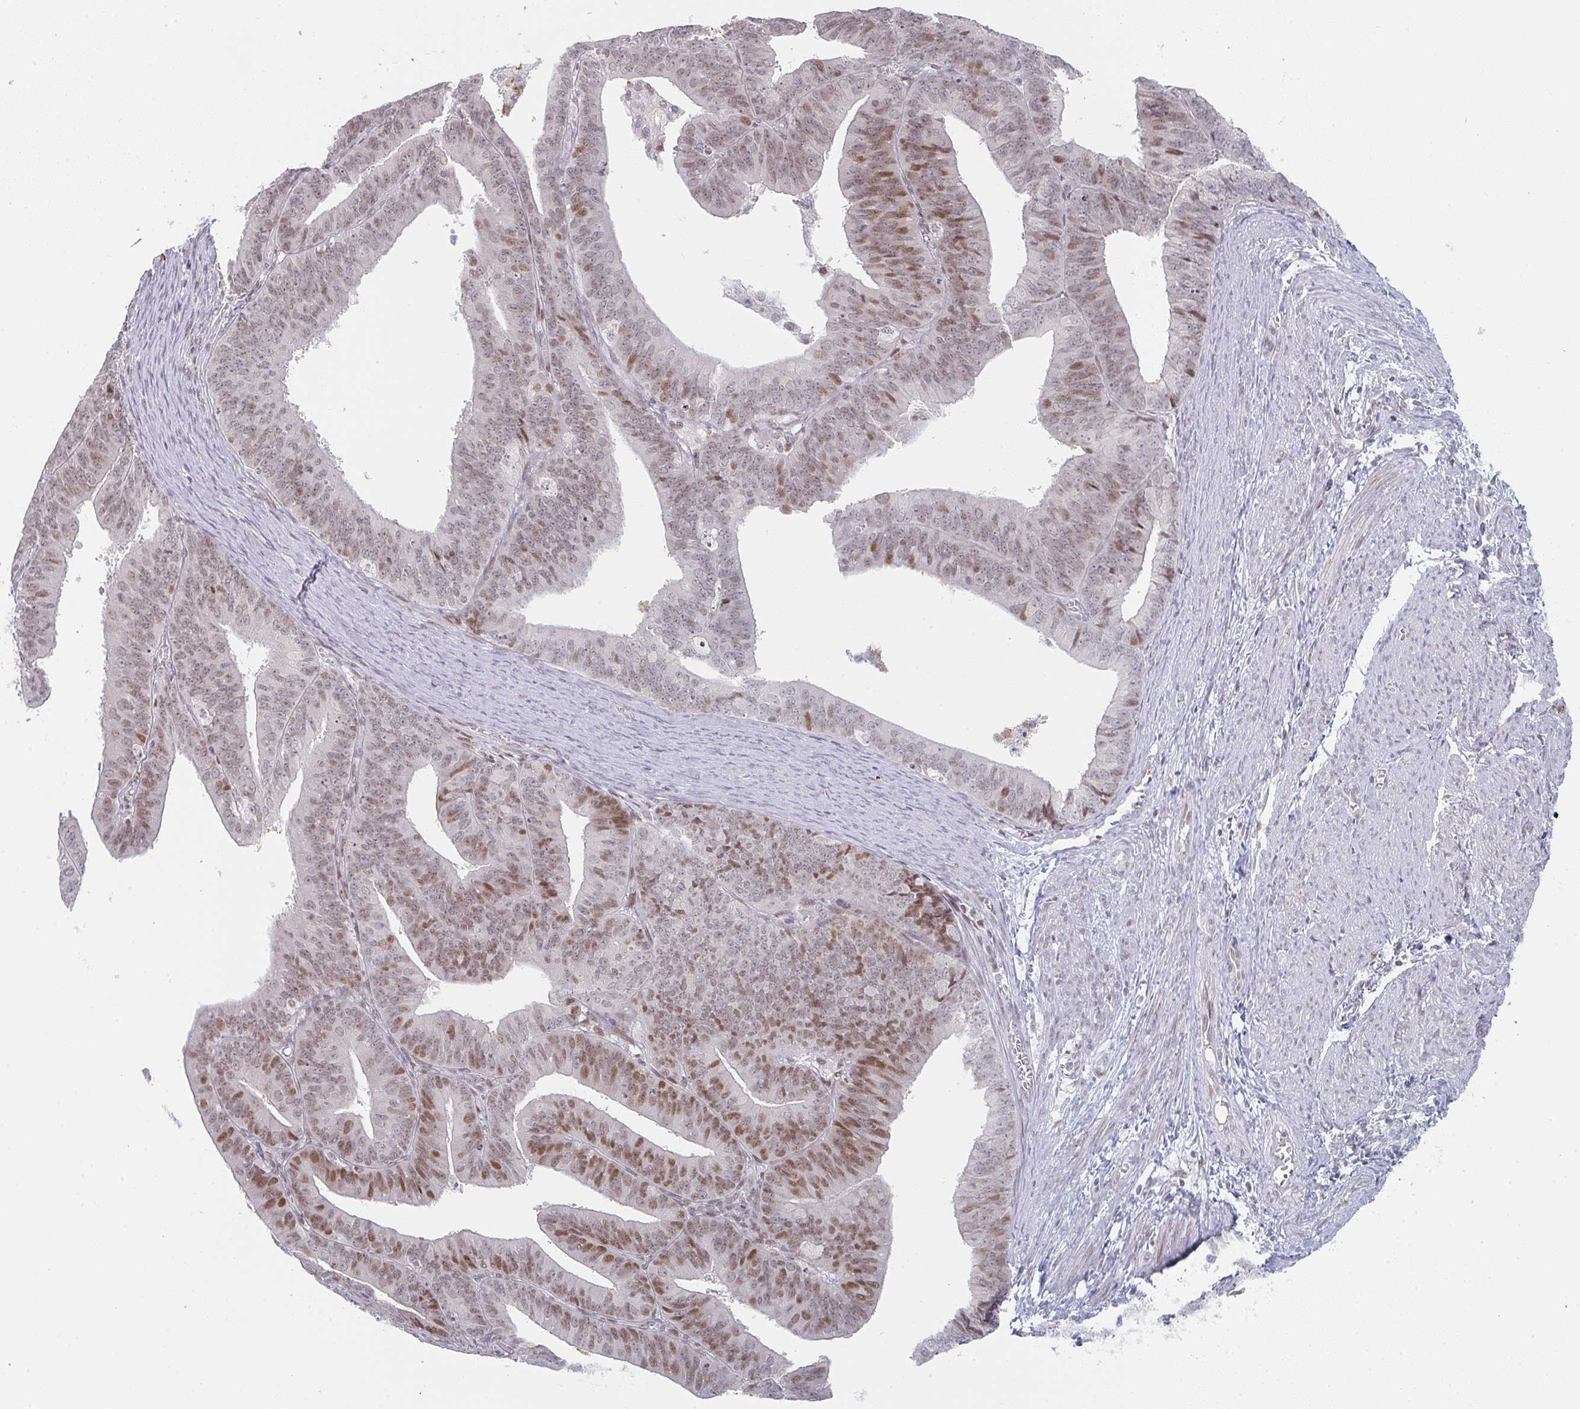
{"staining": {"intensity": "moderate", "quantity": "25%-75%", "location": "nuclear"}, "tissue": "endometrial cancer", "cell_type": "Tumor cells", "image_type": "cancer", "snomed": [{"axis": "morphology", "description": "Adenocarcinoma, NOS"}, {"axis": "topography", "description": "Endometrium"}], "caption": "Immunohistochemical staining of human endometrial adenocarcinoma exhibits medium levels of moderate nuclear protein positivity in approximately 25%-75% of tumor cells.", "gene": "LIN54", "patient": {"sex": "female", "age": 73}}